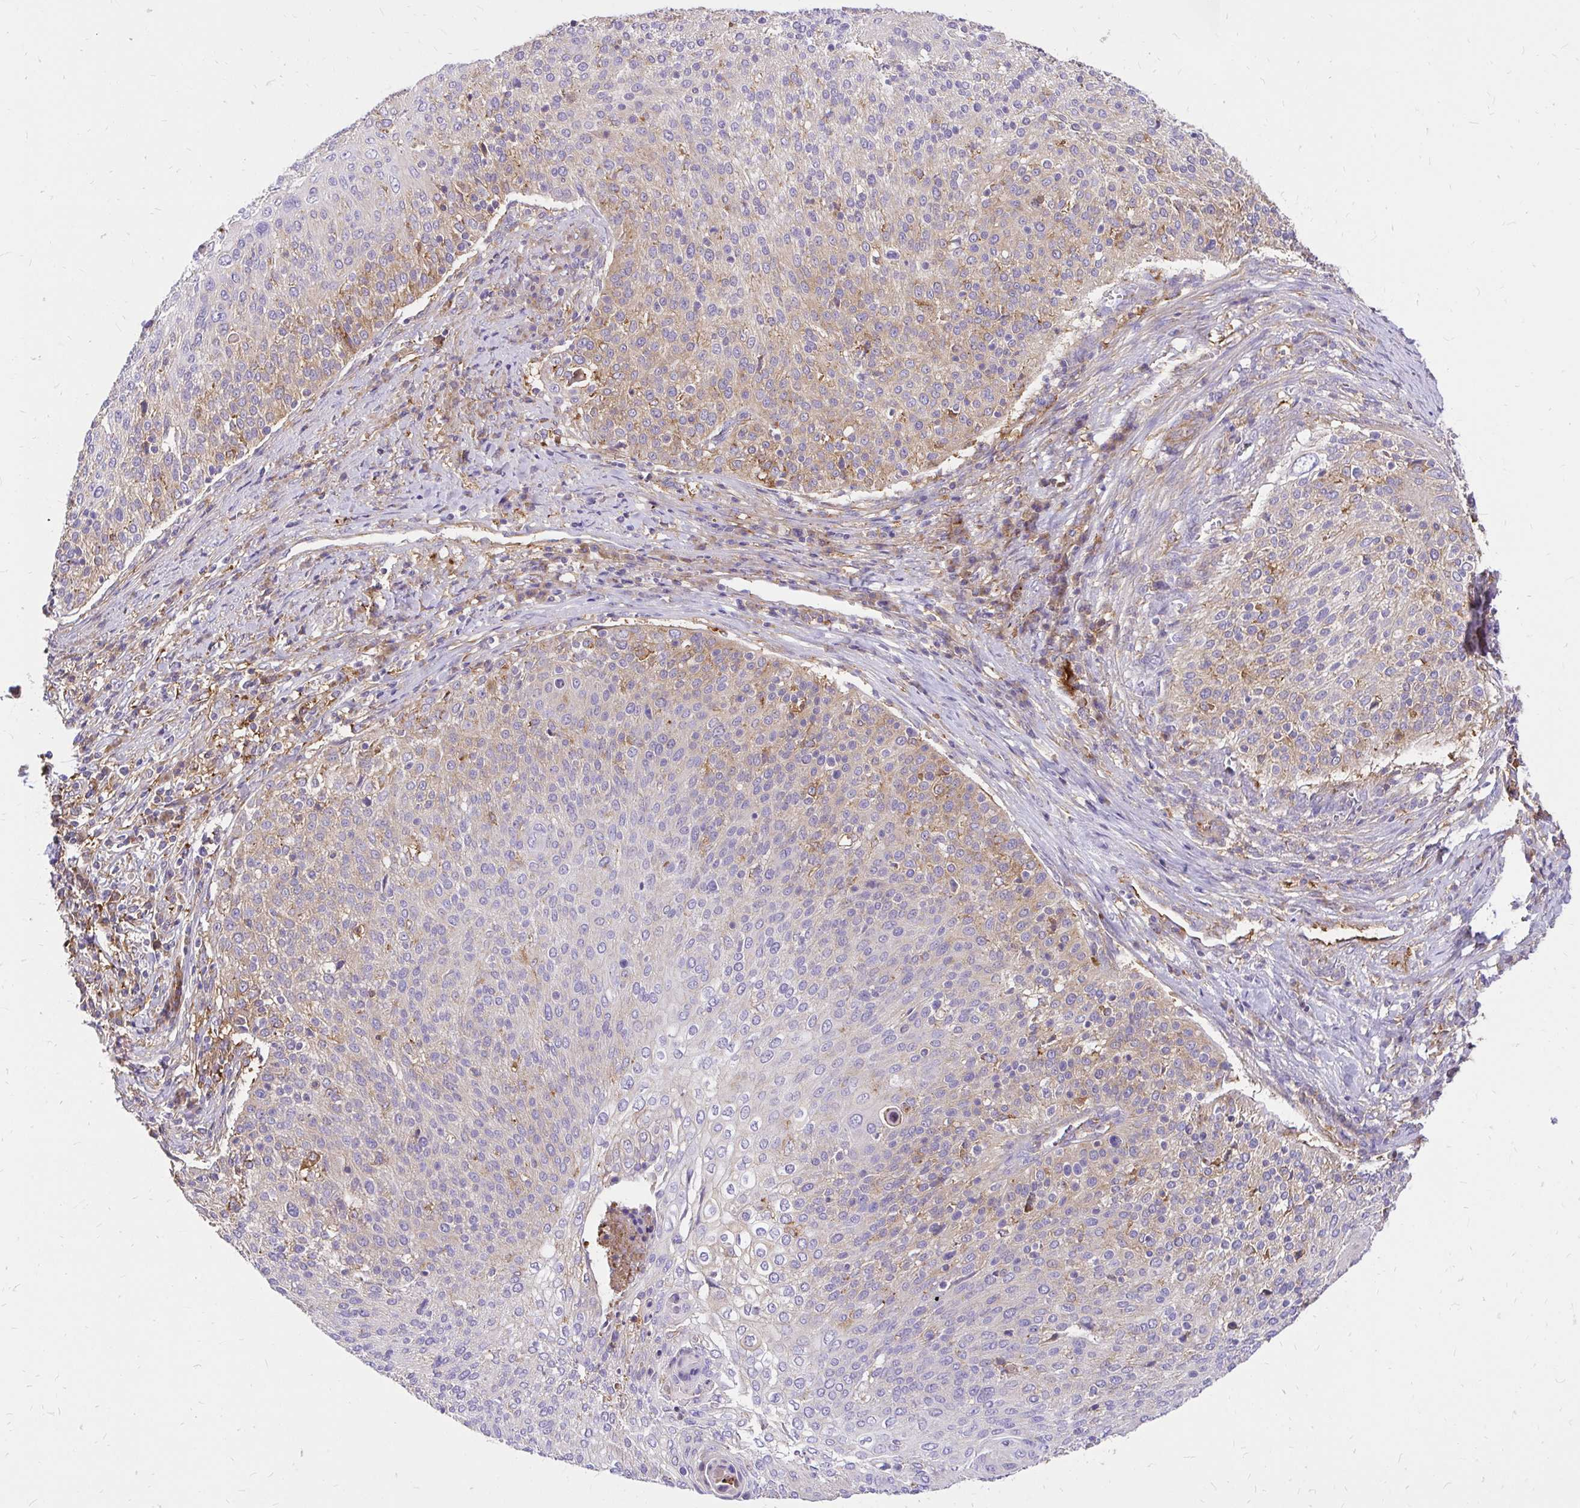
{"staining": {"intensity": "weak", "quantity": "25%-75%", "location": "cytoplasmic/membranous"}, "tissue": "cervical cancer", "cell_type": "Tumor cells", "image_type": "cancer", "snomed": [{"axis": "morphology", "description": "Squamous cell carcinoma, NOS"}, {"axis": "topography", "description": "Cervix"}], "caption": "This is an image of immunohistochemistry staining of squamous cell carcinoma (cervical), which shows weak staining in the cytoplasmic/membranous of tumor cells.", "gene": "ABCB10", "patient": {"sex": "female", "age": 31}}